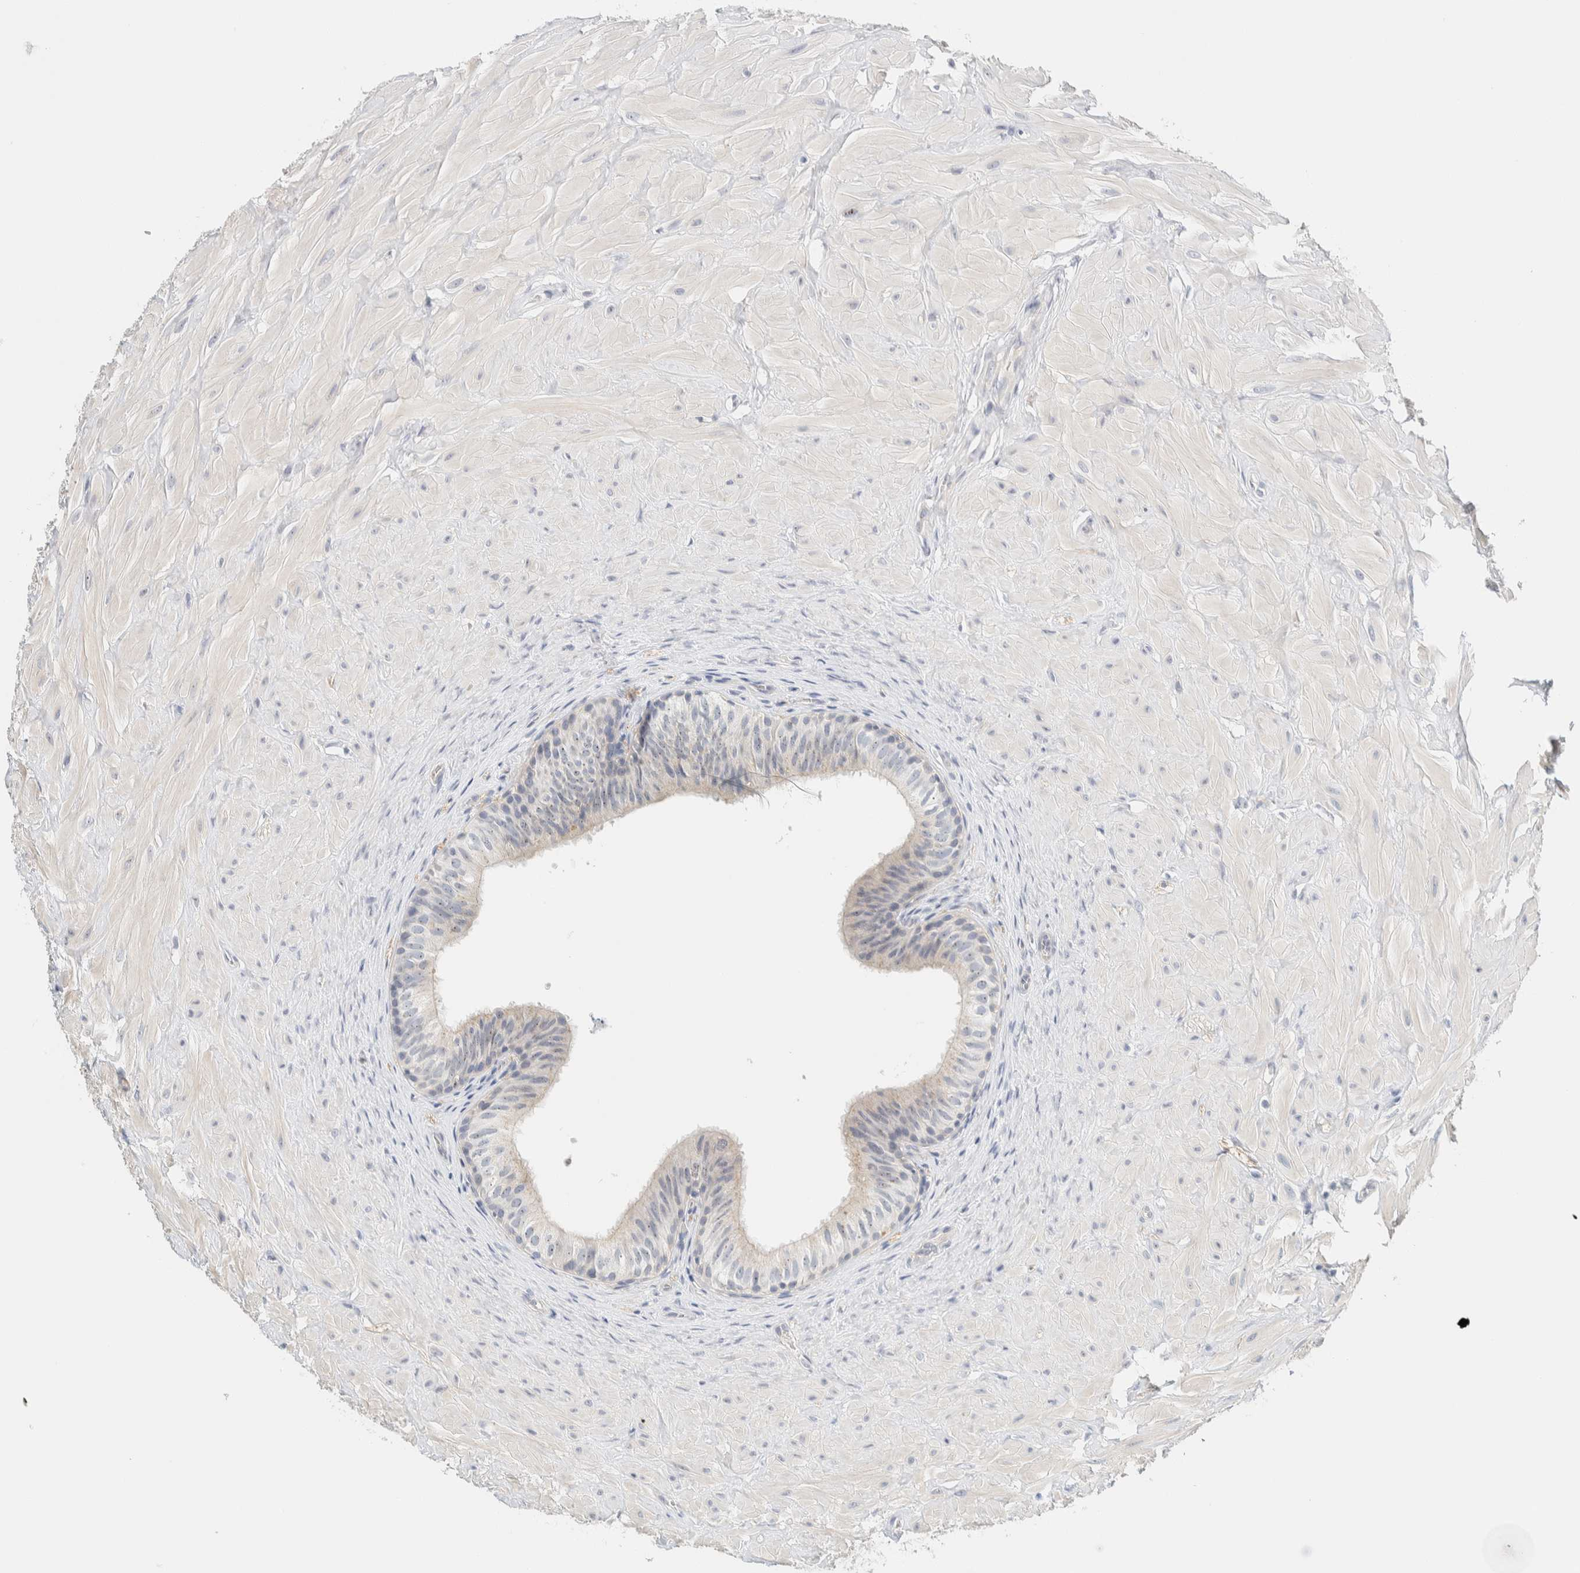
{"staining": {"intensity": "moderate", "quantity": "<25%", "location": "nuclear"}, "tissue": "epididymis", "cell_type": "Glandular cells", "image_type": "normal", "snomed": [{"axis": "morphology", "description": "Normal tissue, NOS"}, {"axis": "topography", "description": "Soft tissue"}, {"axis": "topography", "description": "Epididymis"}], "caption": "Protein staining of unremarkable epididymis demonstrates moderate nuclear positivity in about <25% of glandular cells. Immunohistochemistry stains the protein in brown and the nuclei are stained blue.", "gene": "NDE1", "patient": {"sex": "male", "age": 26}}